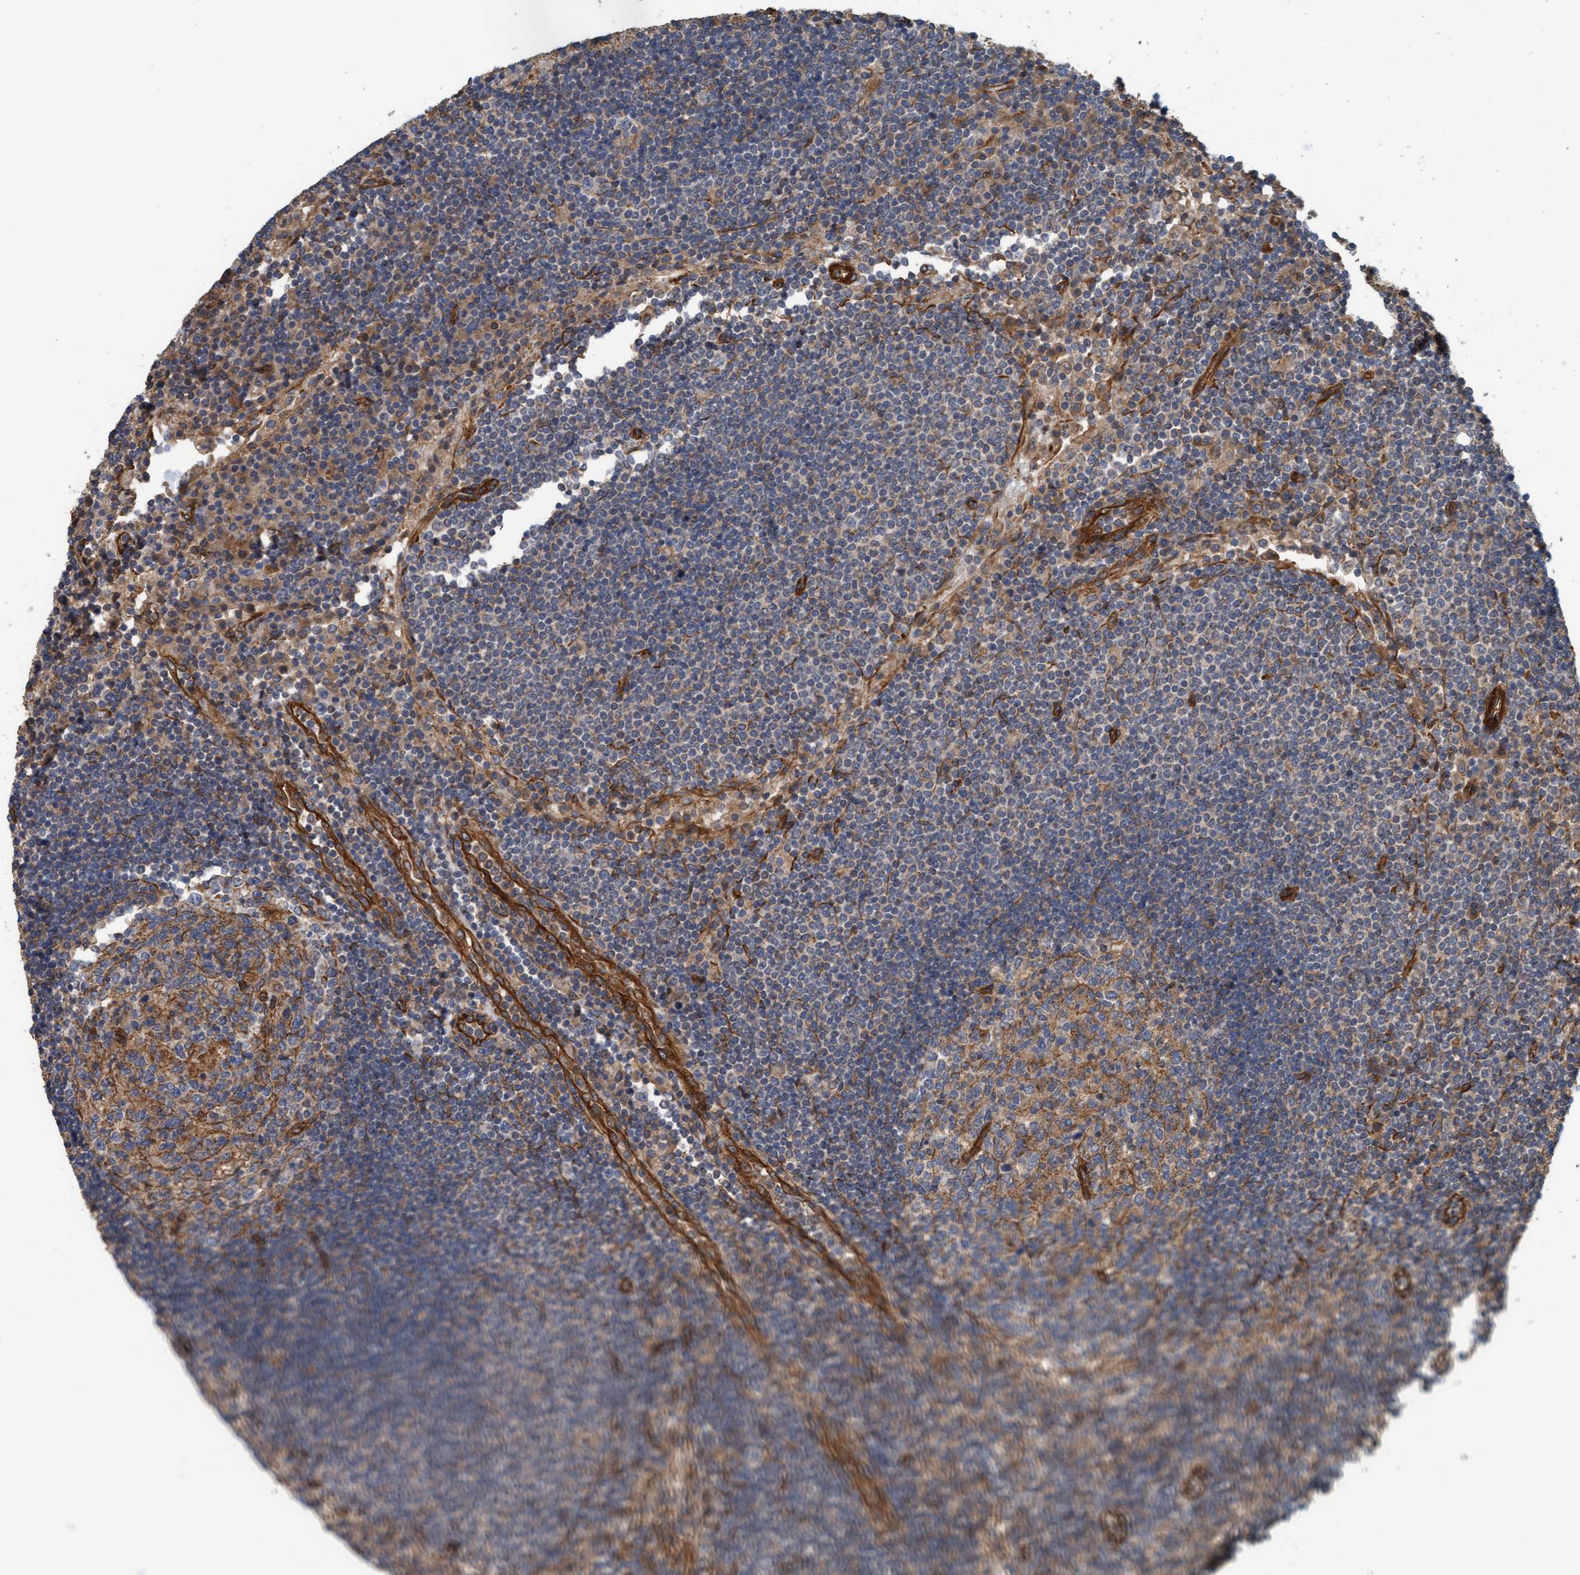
{"staining": {"intensity": "moderate", "quantity": ">75%", "location": "cytoplasmic/membranous"}, "tissue": "lymph node", "cell_type": "Germinal center cells", "image_type": "normal", "snomed": [{"axis": "morphology", "description": "Normal tissue, NOS"}, {"axis": "topography", "description": "Lymph node"}], "caption": "Protein expression analysis of unremarkable lymph node exhibits moderate cytoplasmic/membranous expression in approximately >75% of germinal center cells. (Stains: DAB in brown, nuclei in blue, Microscopy: brightfield microscopy at high magnification).", "gene": "STXBP4", "patient": {"sex": "female", "age": 53}}